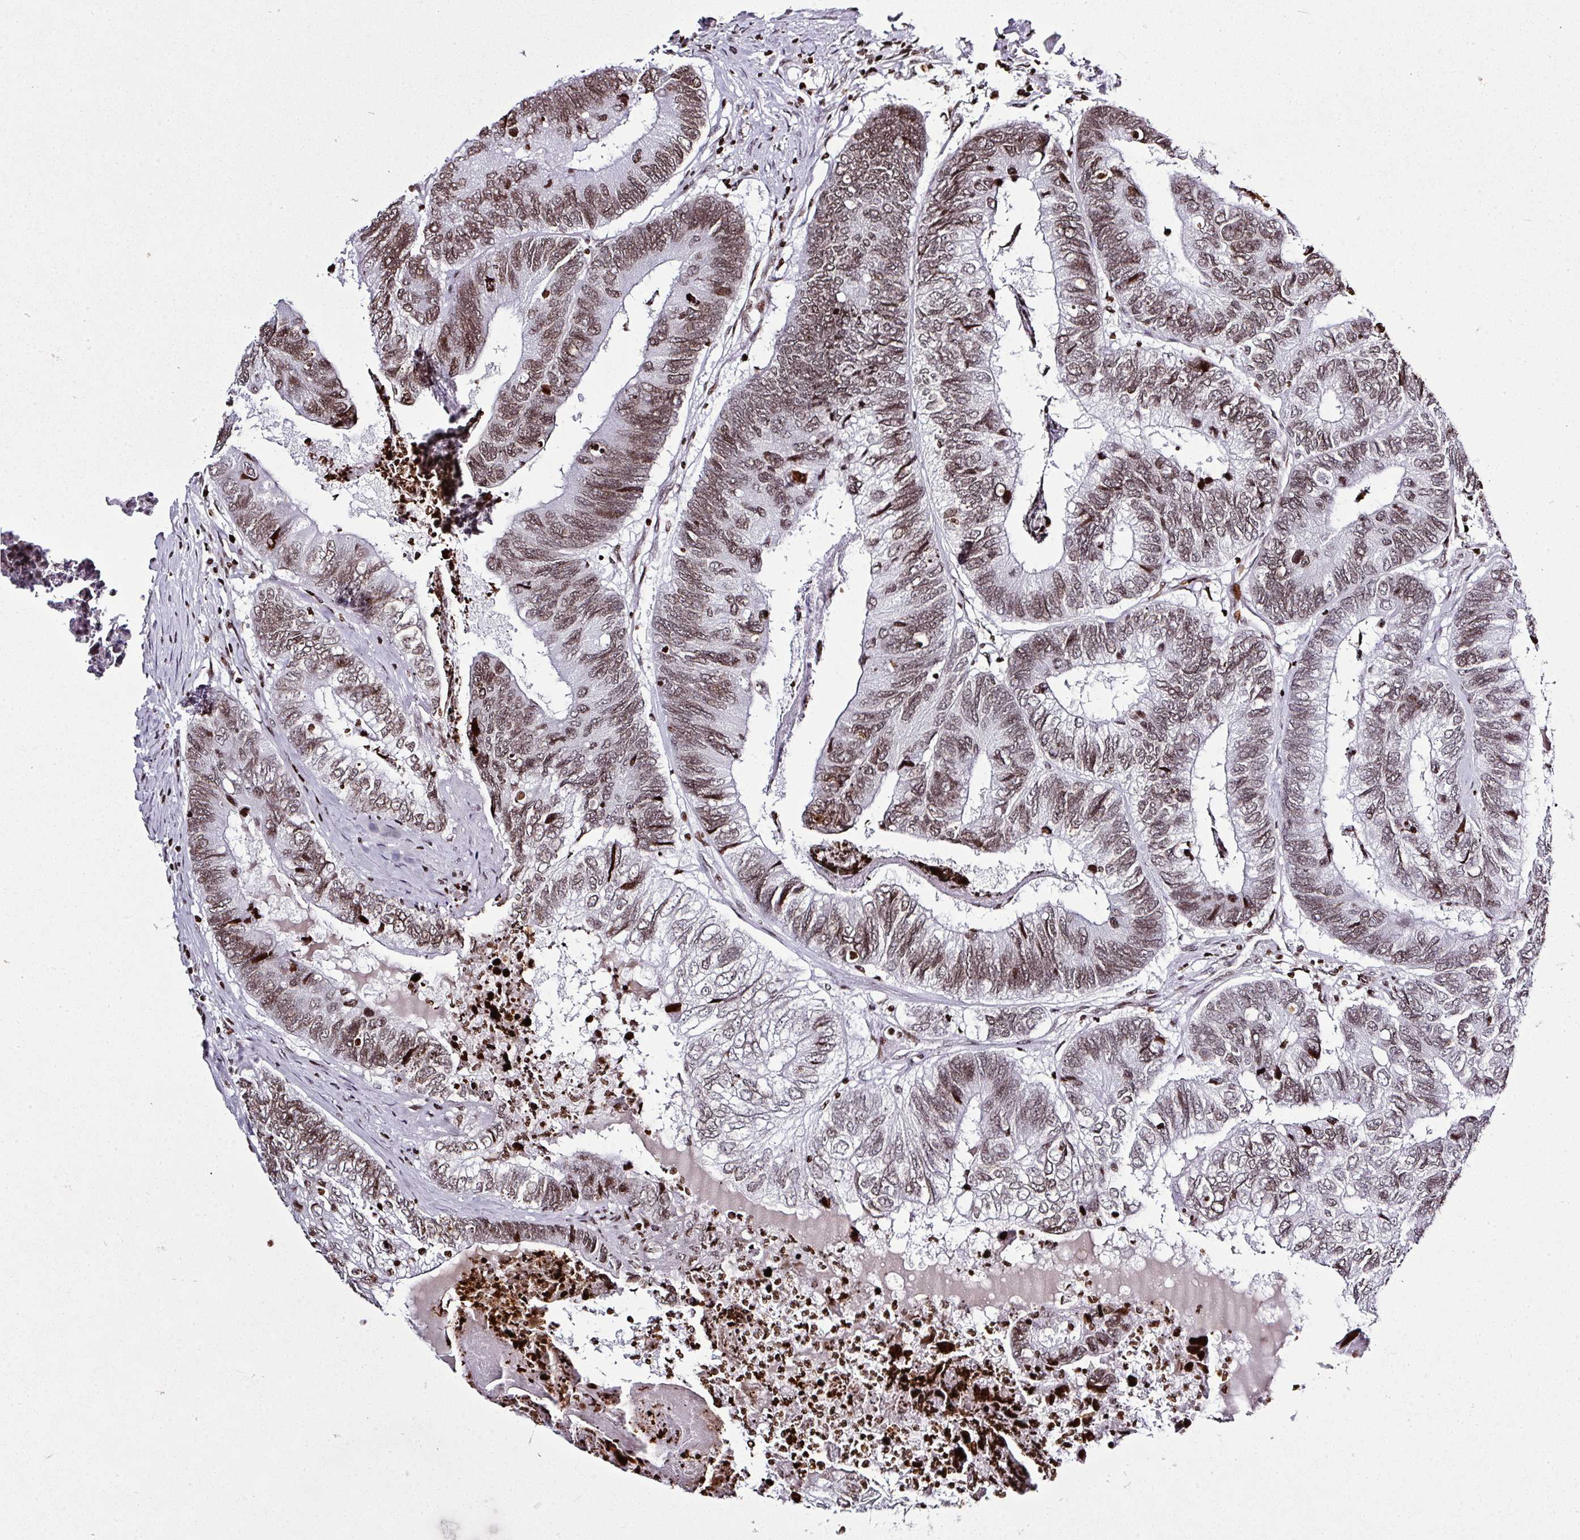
{"staining": {"intensity": "moderate", "quantity": ">75%", "location": "nuclear"}, "tissue": "colorectal cancer", "cell_type": "Tumor cells", "image_type": "cancer", "snomed": [{"axis": "morphology", "description": "Adenocarcinoma, NOS"}, {"axis": "topography", "description": "Colon"}], "caption": "A micrograph showing moderate nuclear staining in about >75% of tumor cells in colorectal cancer, as visualized by brown immunohistochemical staining.", "gene": "RASL11A", "patient": {"sex": "female", "age": 67}}